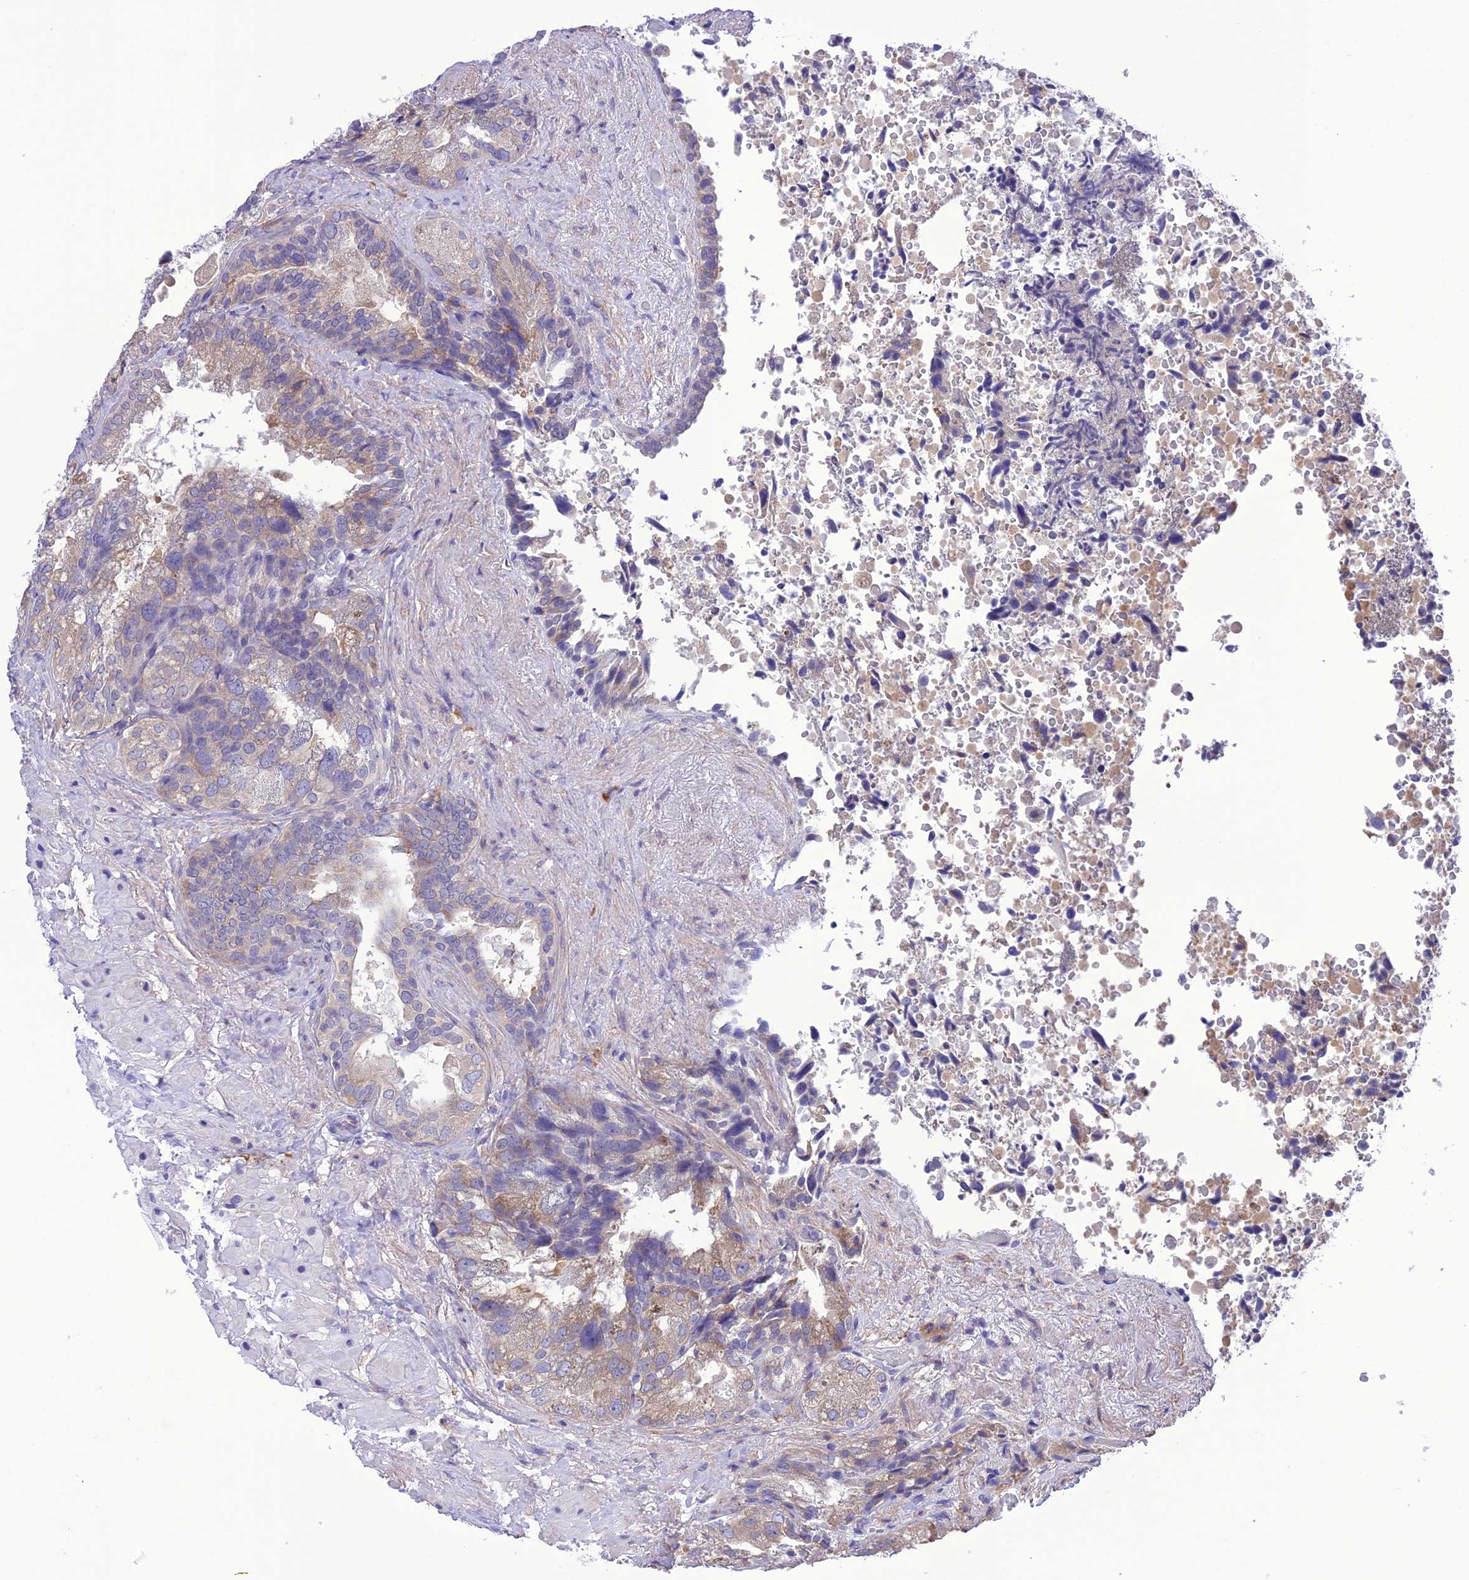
{"staining": {"intensity": "weak", "quantity": "<25%", "location": "cytoplasmic/membranous"}, "tissue": "seminal vesicle", "cell_type": "Glandular cells", "image_type": "normal", "snomed": [{"axis": "morphology", "description": "Normal tissue, NOS"}, {"axis": "topography", "description": "Seminal veicle"}, {"axis": "topography", "description": "Peripheral nerve tissue"}], "caption": "Immunohistochemistry of unremarkable human seminal vesicle displays no staining in glandular cells. The staining was performed using DAB (3,3'-diaminobenzidine) to visualize the protein expression in brown, while the nuclei were stained in blue with hematoxylin (Magnification: 20x).", "gene": "RNF126", "patient": {"sex": "male", "age": 63}}